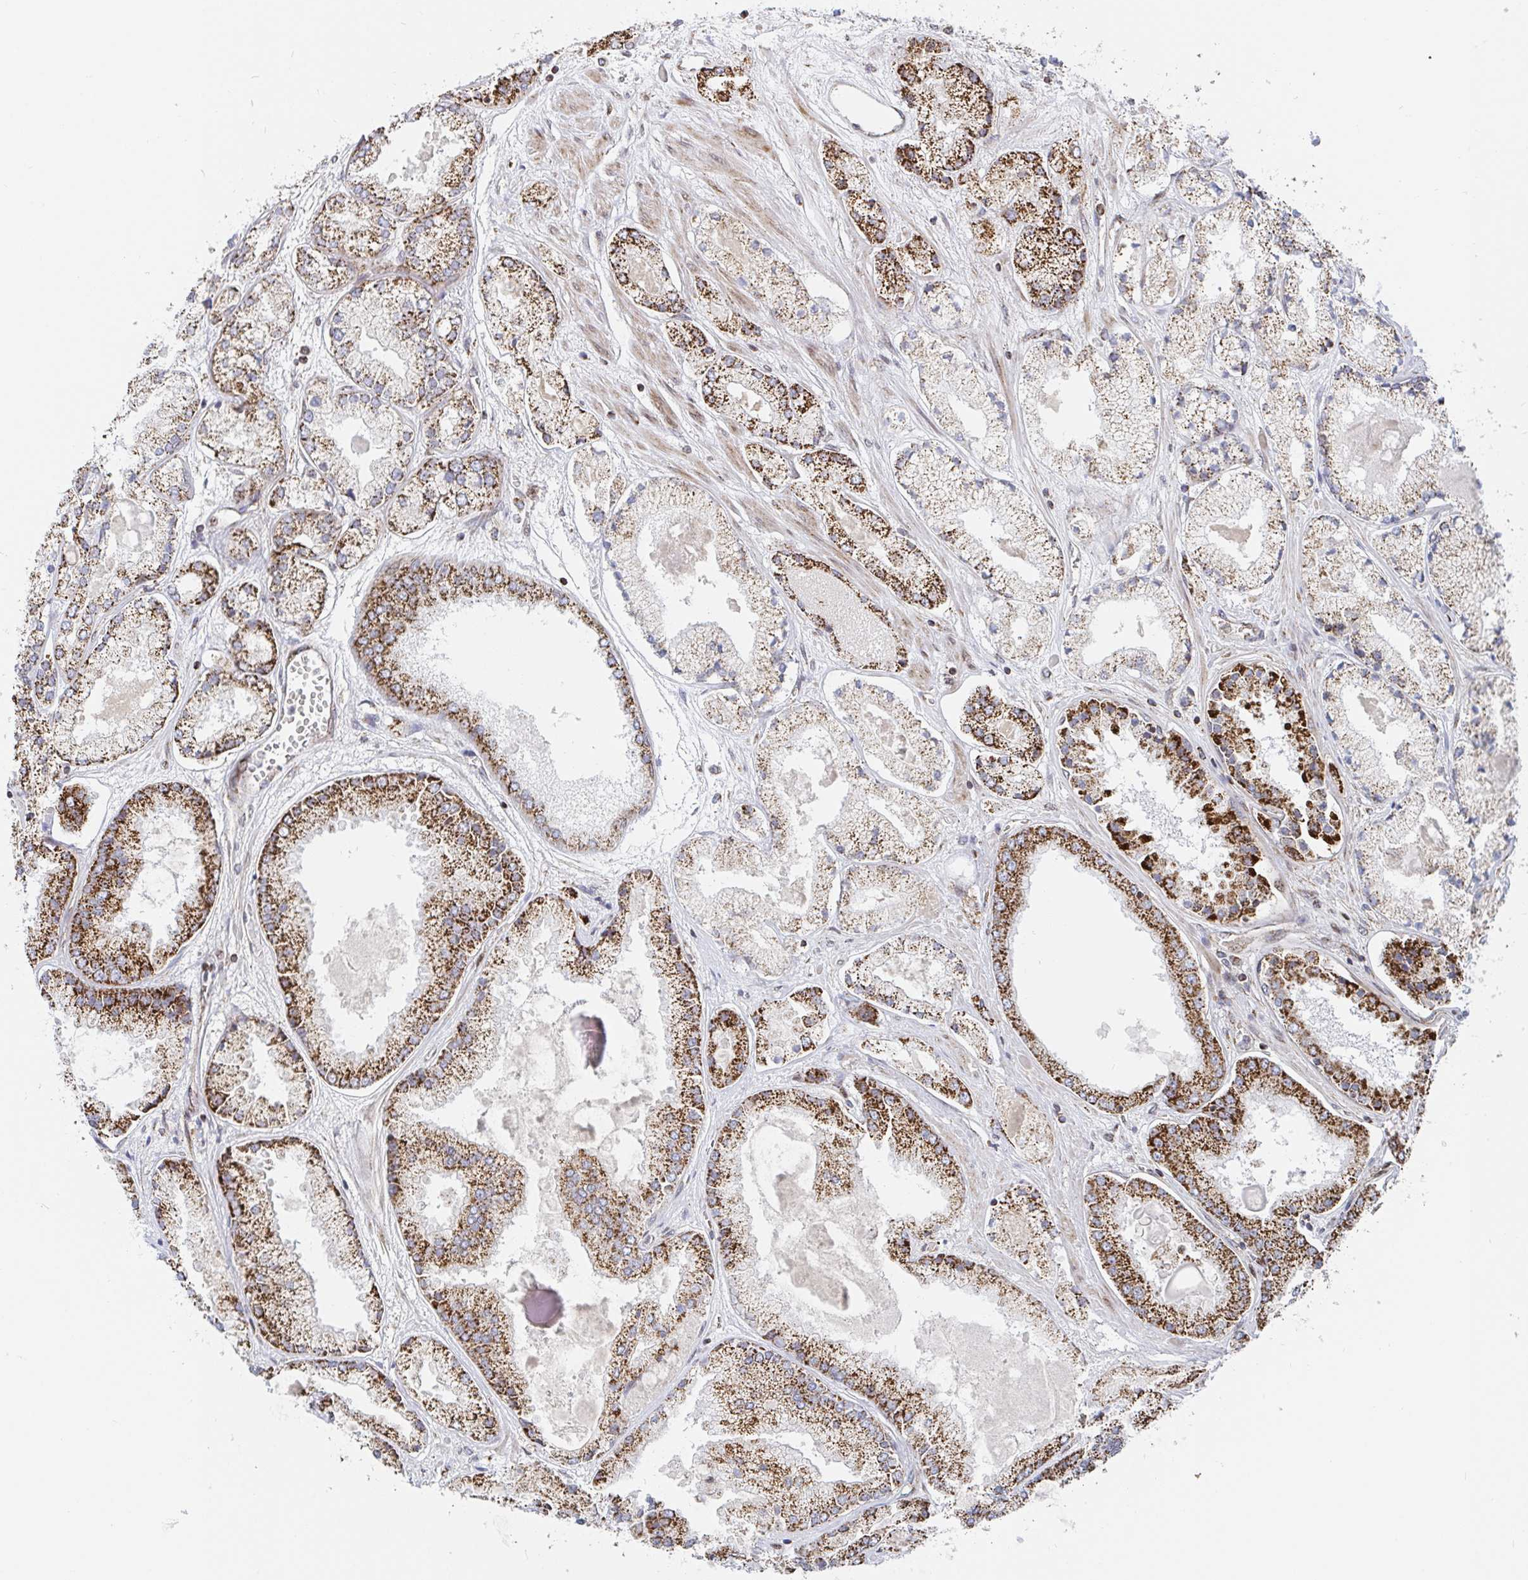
{"staining": {"intensity": "strong", "quantity": "25%-75%", "location": "cytoplasmic/membranous"}, "tissue": "prostate cancer", "cell_type": "Tumor cells", "image_type": "cancer", "snomed": [{"axis": "morphology", "description": "Adenocarcinoma, High grade"}, {"axis": "topography", "description": "Prostate"}], "caption": "Prostate cancer was stained to show a protein in brown. There is high levels of strong cytoplasmic/membranous expression in about 25%-75% of tumor cells. (DAB IHC with brightfield microscopy, high magnification).", "gene": "STARD8", "patient": {"sex": "male", "age": 67}}